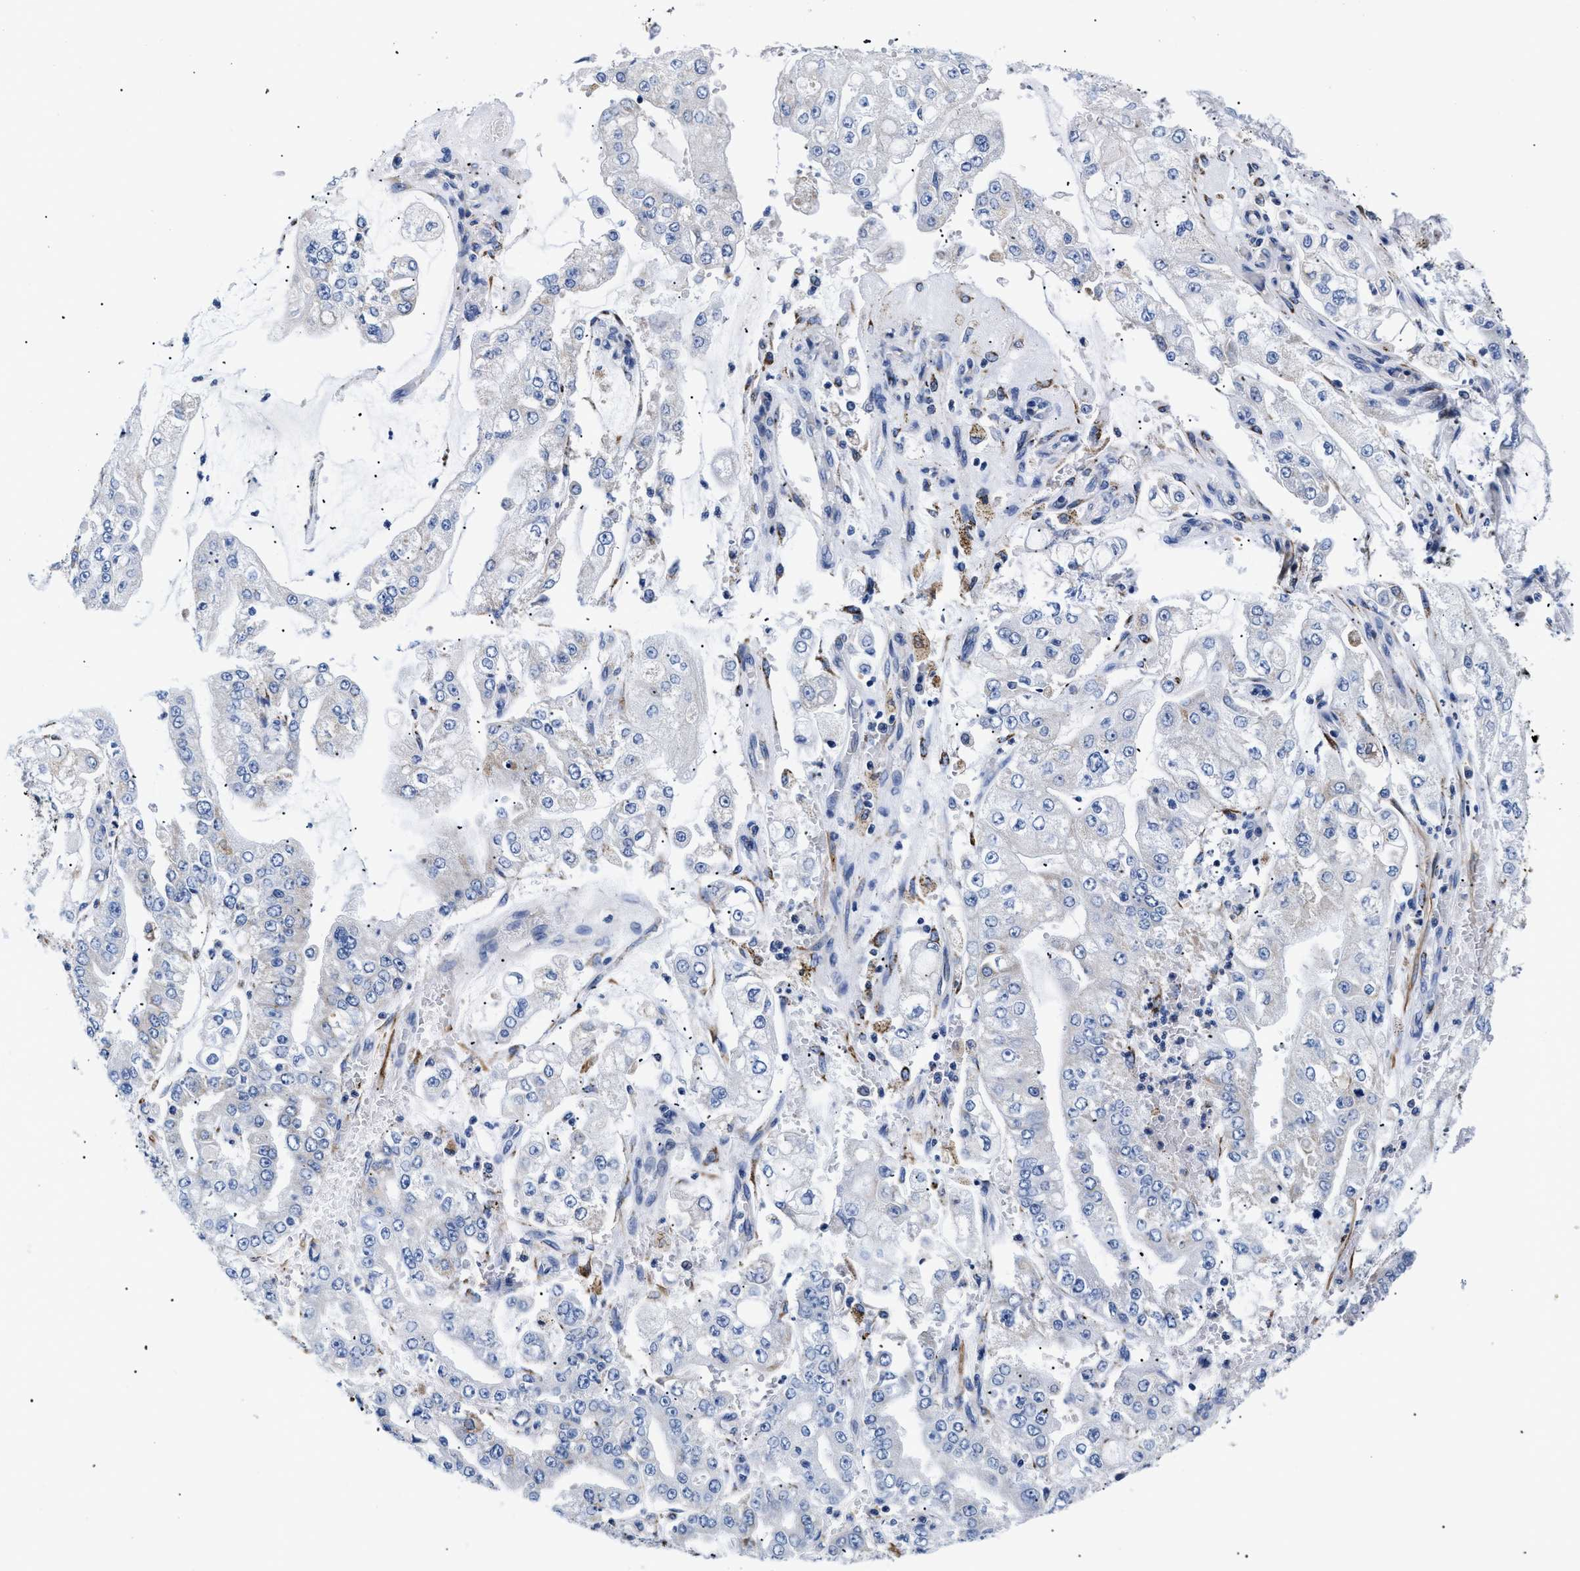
{"staining": {"intensity": "negative", "quantity": "none", "location": "none"}, "tissue": "stomach cancer", "cell_type": "Tumor cells", "image_type": "cancer", "snomed": [{"axis": "morphology", "description": "Adenocarcinoma, NOS"}, {"axis": "topography", "description": "Stomach"}], "caption": "This is an immunohistochemistry histopathology image of human adenocarcinoma (stomach). There is no staining in tumor cells.", "gene": "GPR149", "patient": {"sex": "male", "age": 76}}